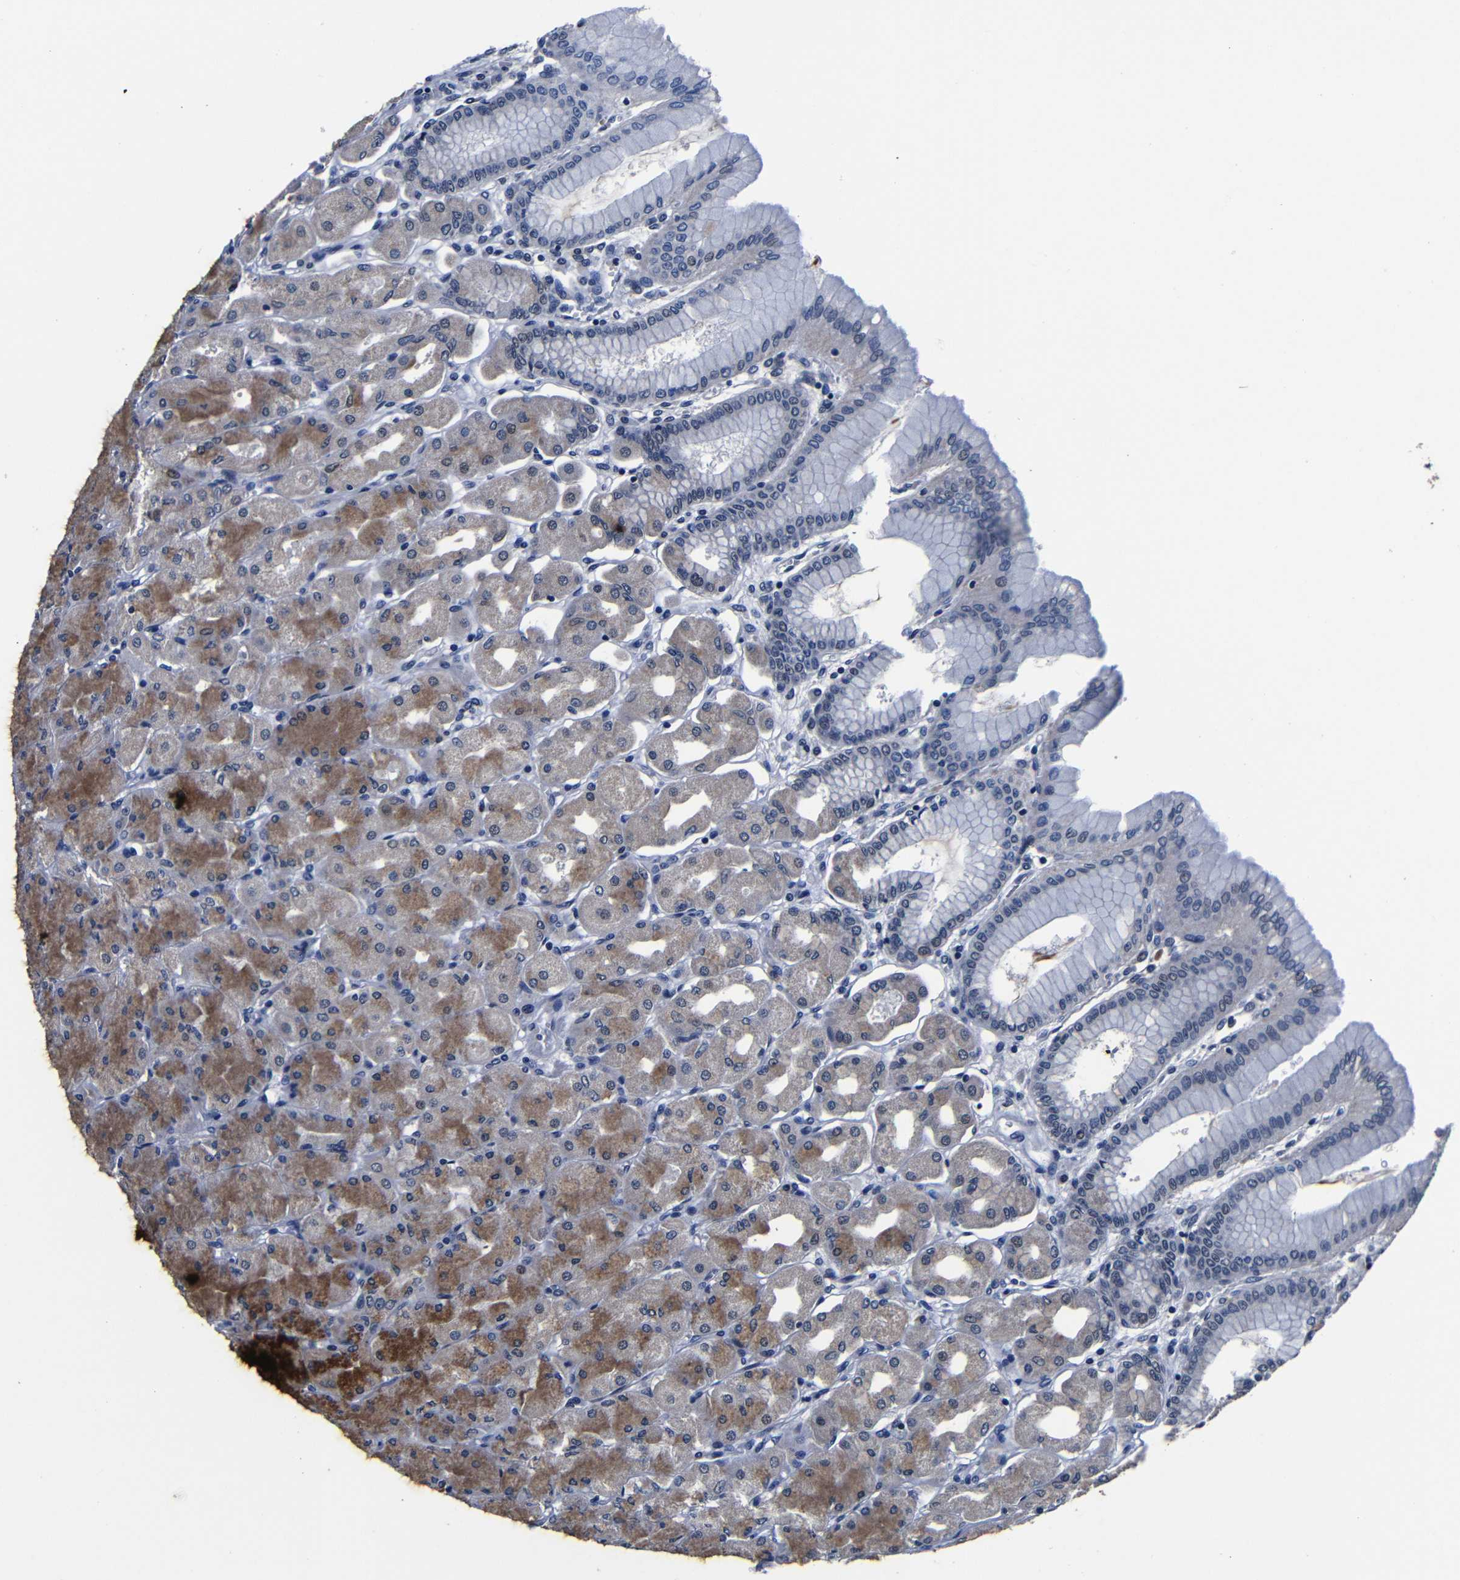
{"staining": {"intensity": "moderate", "quantity": "25%-75%", "location": "cytoplasmic/membranous"}, "tissue": "stomach", "cell_type": "Glandular cells", "image_type": "normal", "snomed": [{"axis": "morphology", "description": "Normal tissue, NOS"}, {"axis": "topography", "description": "Stomach, upper"}], "caption": "Glandular cells demonstrate medium levels of moderate cytoplasmic/membranous positivity in approximately 25%-75% of cells in unremarkable stomach. Immunohistochemistry (ihc) stains the protein in brown and the nuclei are stained blue.", "gene": "DEPP1", "patient": {"sex": "female", "age": 56}}